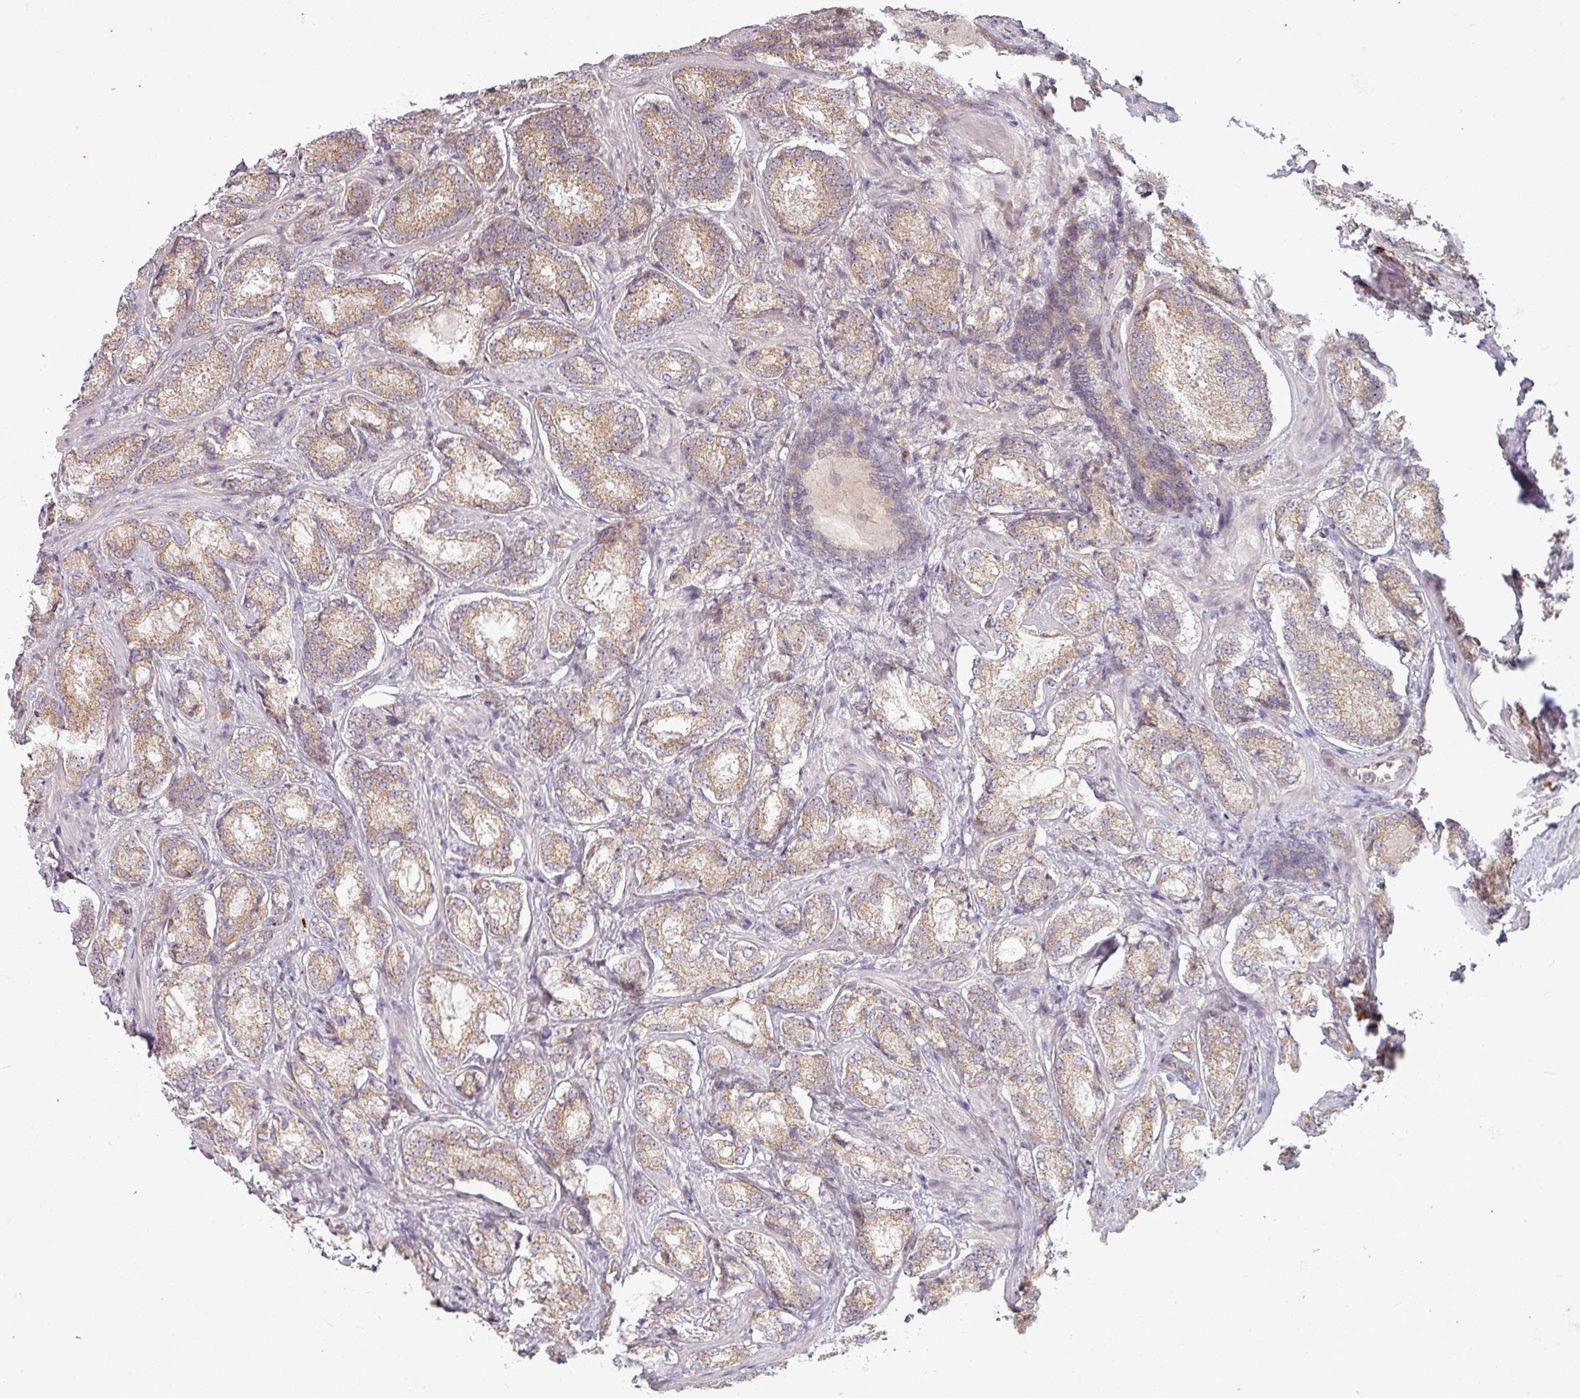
{"staining": {"intensity": "weak", "quantity": ">75%", "location": "cytoplasmic/membranous"}, "tissue": "prostate cancer", "cell_type": "Tumor cells", "image_type": "cancer", "snomed": [{"axis": "morphology", "description": "Adenocarcinoma, Low grade"}, {"axis": "topography", "description": "Prostate"}], "caption": "Tumor cells show weak cytoplasmic/membranous staining in about >75% of cells in prostate cancer.", "gene": "PLEKHJ1", "patient": {"sex": "male", "age": 74}}